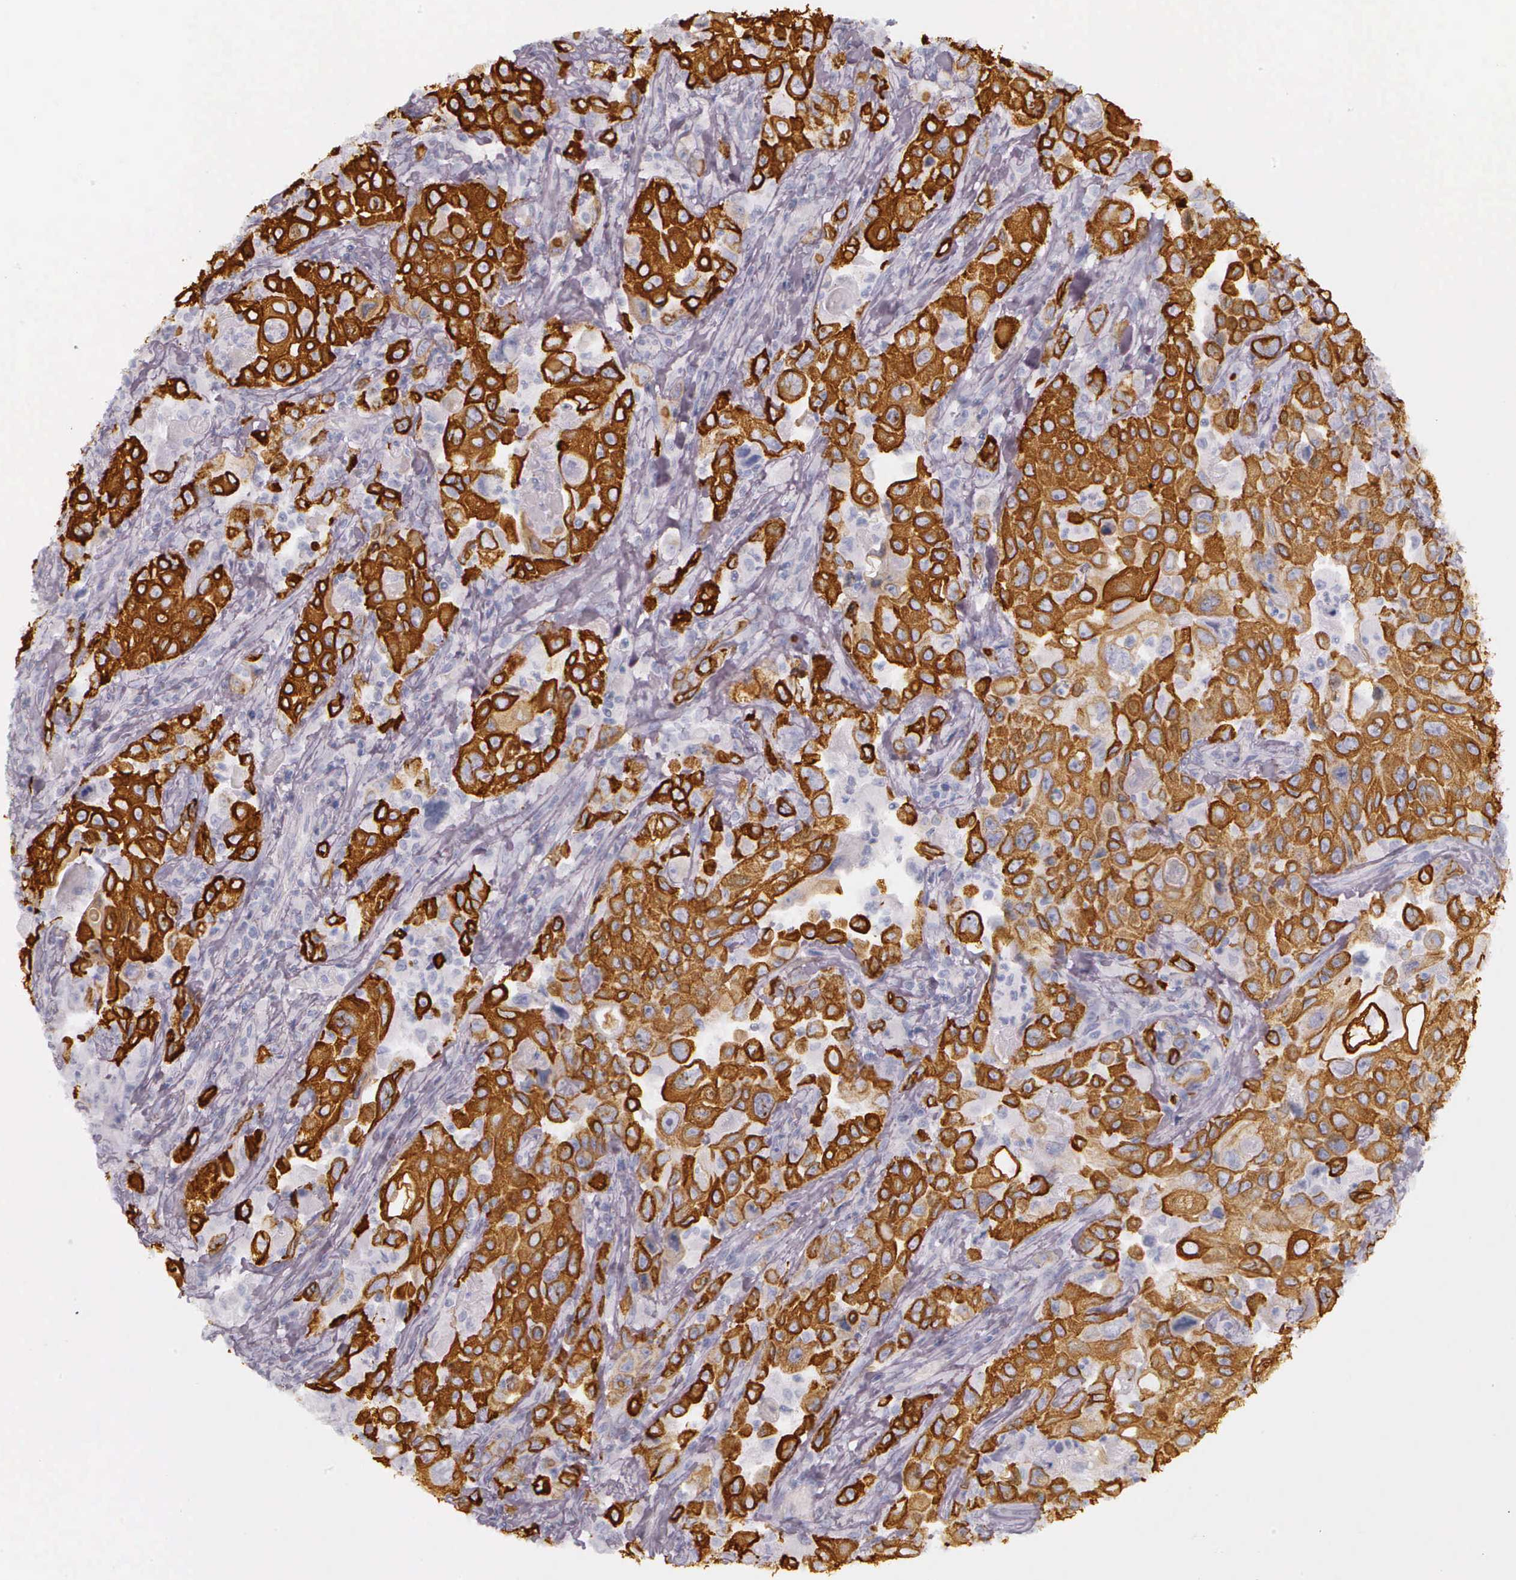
{"staining": {"intensity": "strong", "quantity": "25%-75%", "location": "cytoplasmic/membranous"}, "tissue": "pancreatic cancer", "cell_type": "Tumor cells", "image_type": "cancer", "snomed": [{"axis": "morphology", "description": "Adenocarcinoma, NOS"}, {"axis": "topography", "description": "Pancreas"}], "caption": "This photomicrograph reveals pancreatic cancer (adenocarcinoma) stained with immunohistochemistry (IHC) to label a protein in brown. The cytoplasmic/membranous of tumor cells show strong positivity for the protein. Nuclei are counter-stained blue.", "gene": "KRT14", "patient": {"sex": "male", "age": 70}}